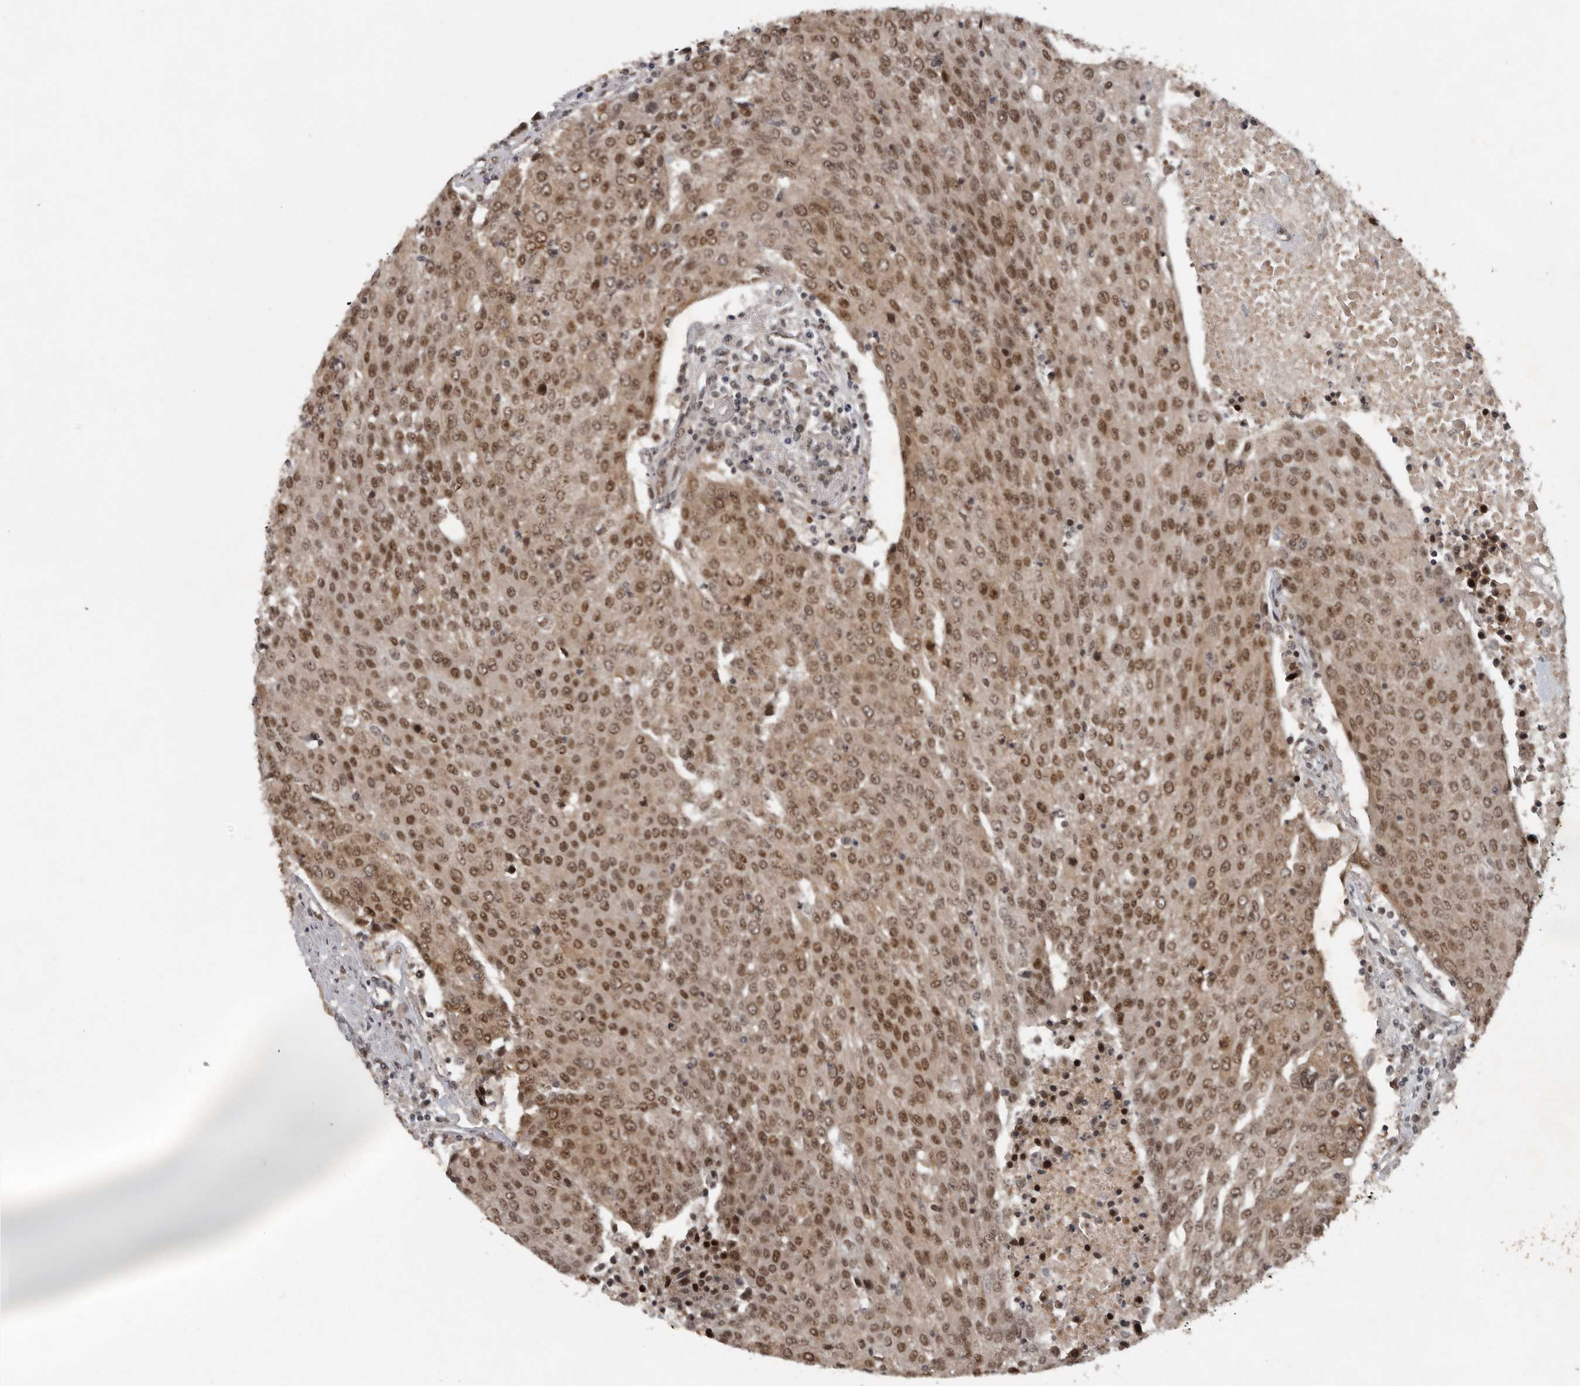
{"staining": {"intensity": "moderate", "quantity": ">75%", "location": "cytoplasmic/membranous,nuclear"}, "tissue": "urothelial cancer", "cell_type": "Tumor cells", "image_type": "cancer", "snomed": [{"axis": "morphology", "description": "Urothelial carcinoma, High grade"}, {"axis": "topography", "description": "Urinary bladder"}], "caption": "DAB (3,3'-diaminobenzidine) immunohistochemical staining of human urothelial carcinoma (high-grade) displays moderate cytoplasmic/membranous and nuclear protein staining in approximately >75% of tumor cells.", "gene": "CDC27", "patient": {"sex": "female", "age": 85}}